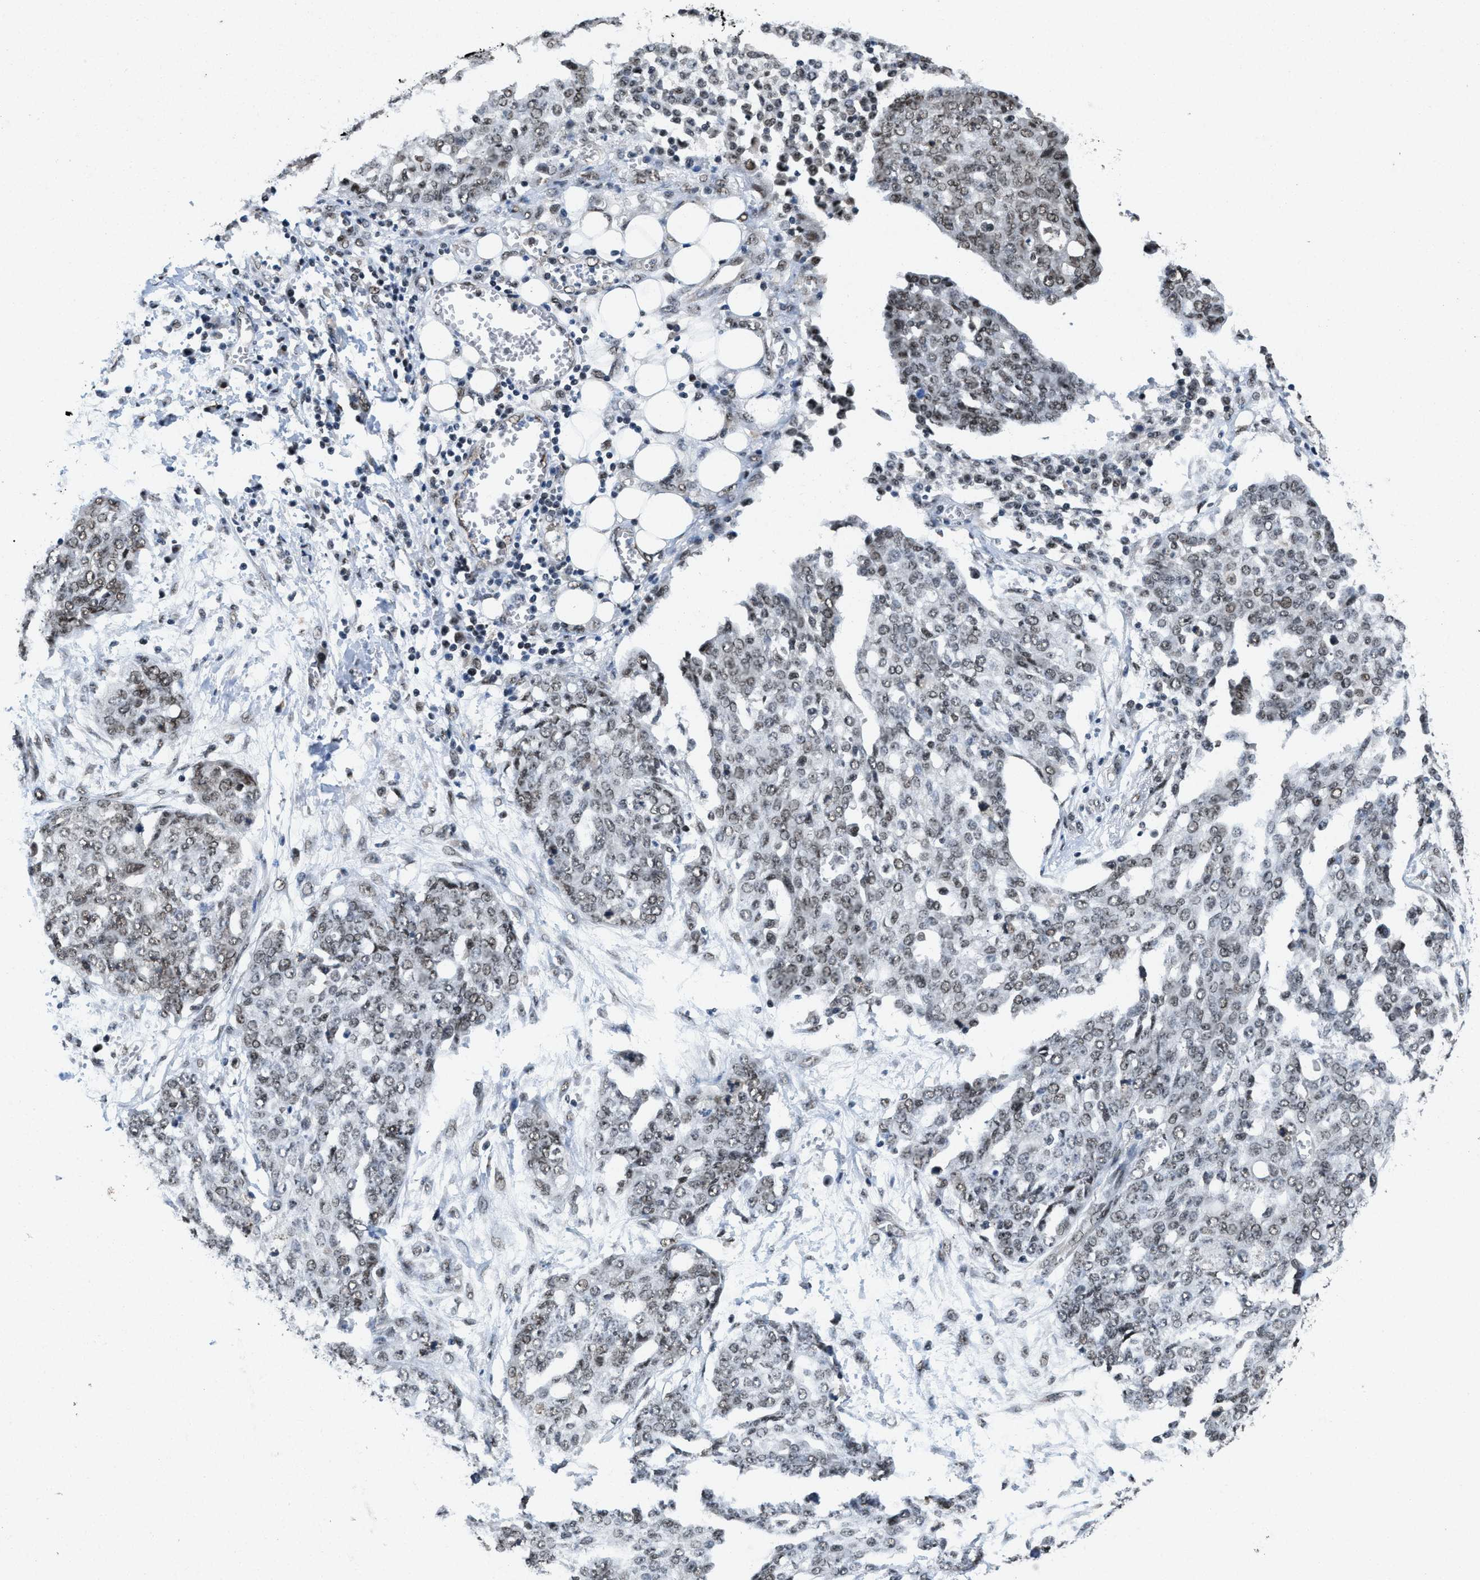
{"staining": {"intensity": "weak", "quantity": "25%-75%", "location": "nuclear"}, "tissue": "ovarian cancer", "cell_type": "Tumor cells", "image_type": "cancer", "snomed": [{"axis": "morphology", "description": "Cystadenocarcinoma, serous, NOS"}, {"axis": "topography", "description": "Soft tissue"}, {"axis": "topography", "description": "Ovary"}], "caption": "Ovarian serous cystadenocarcinoma stained with DAB (3,3'-diaminobenzidine) immunohistochemistry shows low levels of weak nuclear staining in about 25%-75% of tumor cells. The staining is performed using DAB (3,3'-diaminobenzidine) brown chromogen to label protein expression. The nuclei are counter-stained blue using hematoxylin.", "gene": "SAFB", "patient": {"sex": "female", "age": 57}}